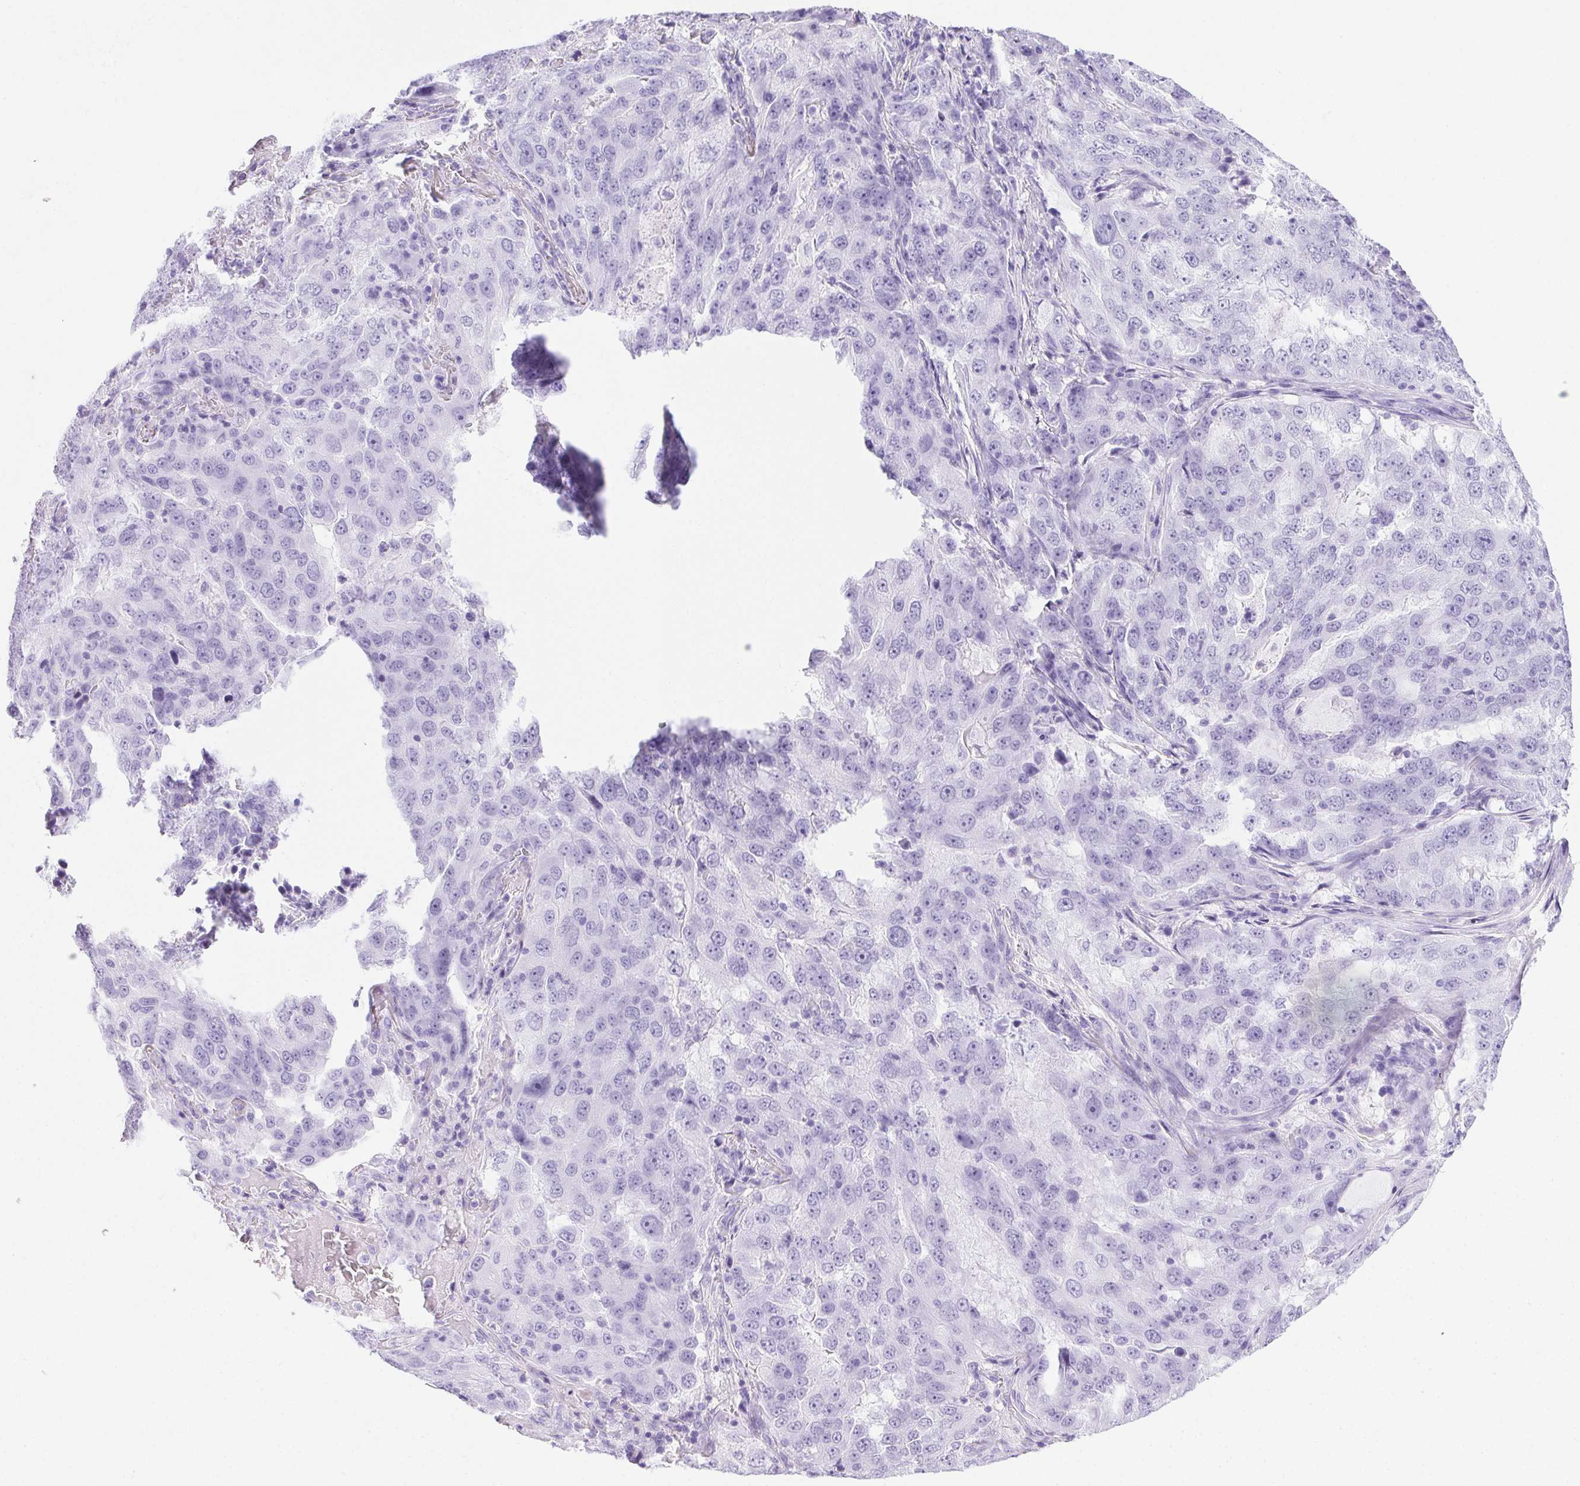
{"staining": {"intensity": "negative", "quantity": "none", "location": "none"}, "tissue": "lung cancer", "cell_type": "Tumor cells", "image_type": "cancer", "snomed": [{"axis": "morphology", "description": "Adenocarcinoma, NOS"}, {"axis": "topography", "description": "Lung"}], "caption": "Immunohistochemical staining of lung cancer exhibits no significant positivity in tumor cells.", "gene": "SPACA5B", "patient": {"sex": "female", "age": 61}}